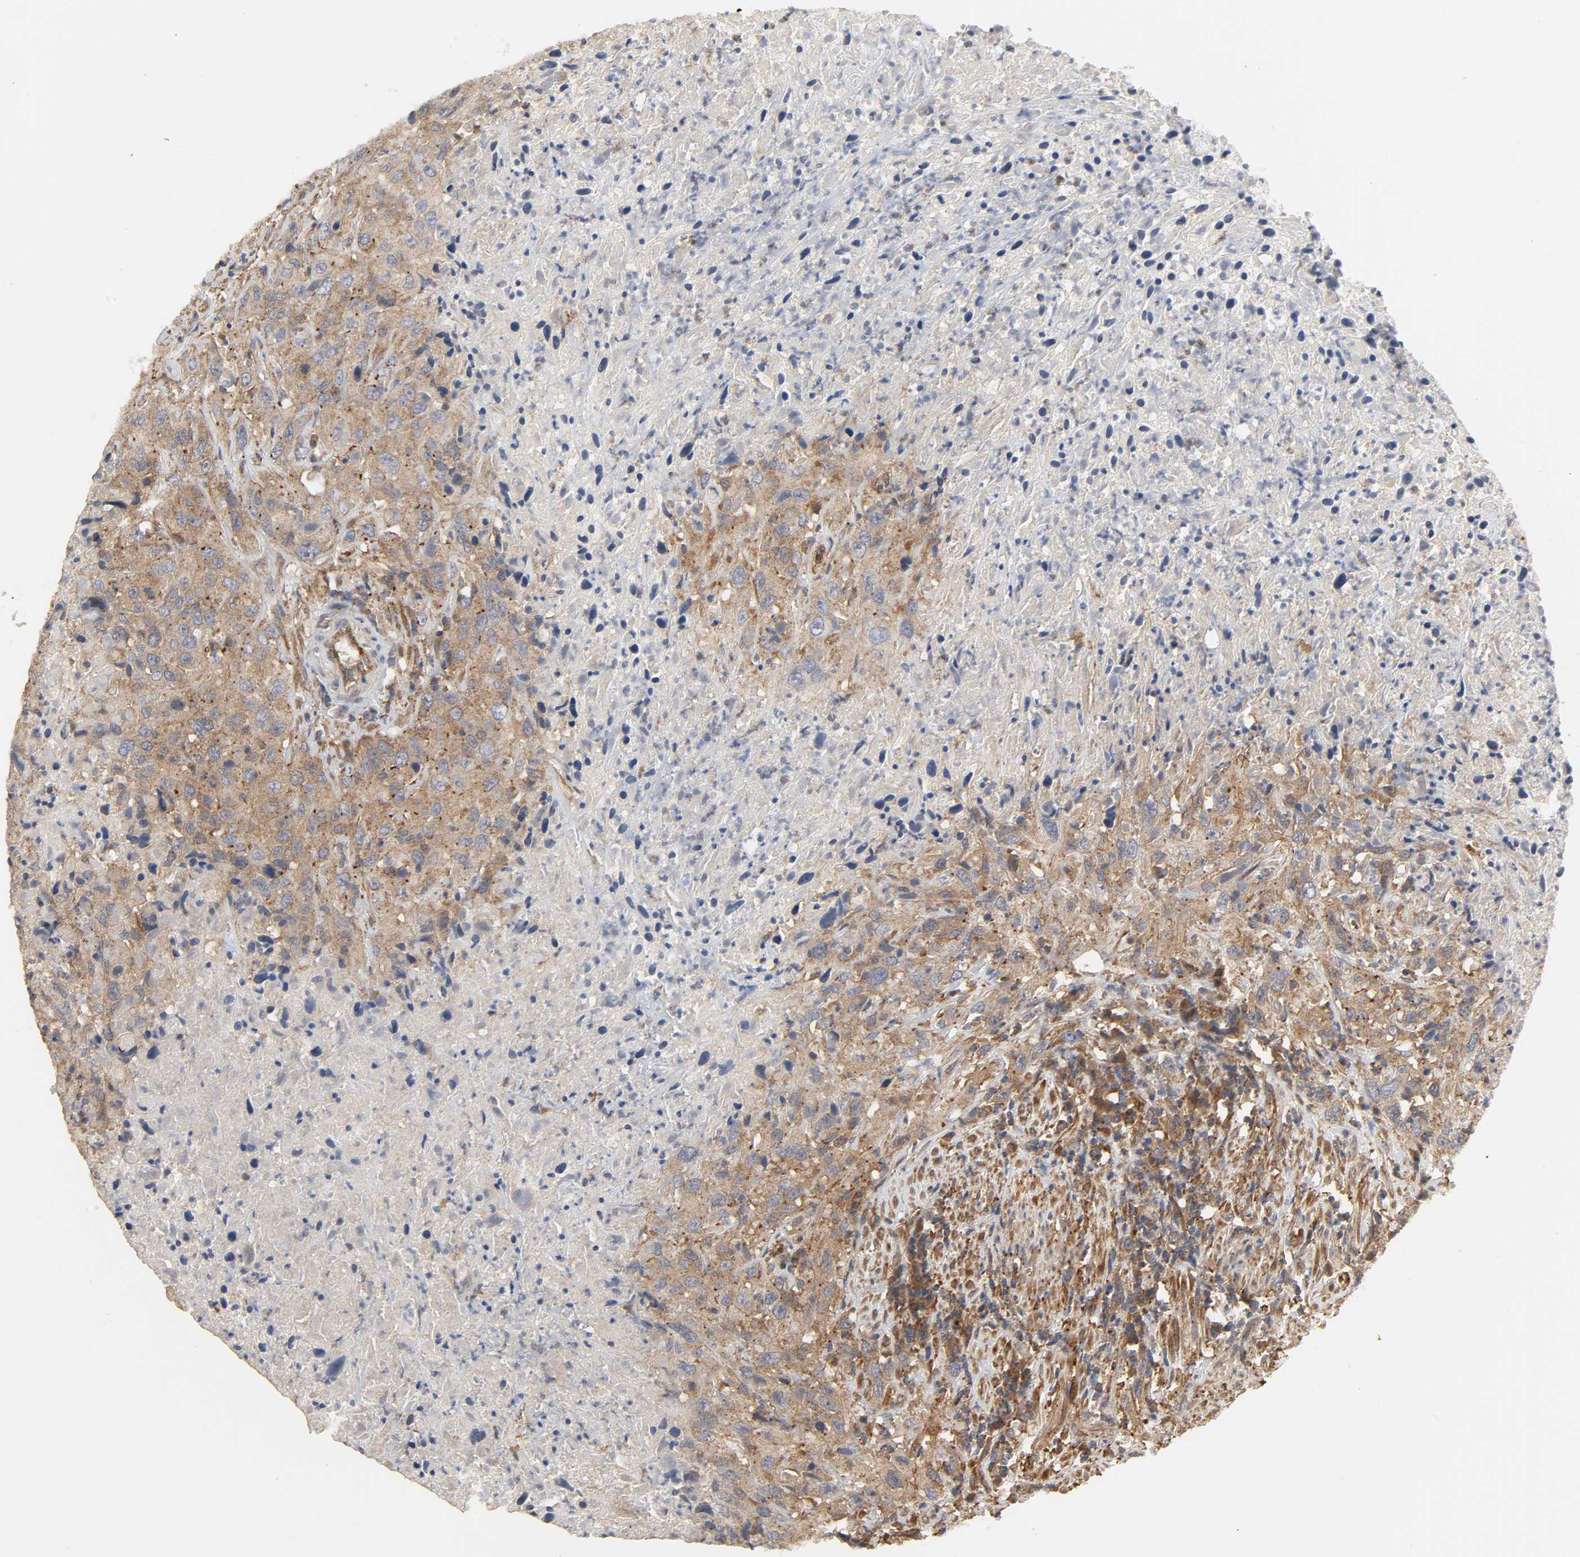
{"staining": {"intensity": "moderate", "quantity": ">75%", "location": "cytoplasmic/membranous"}, "tissue": "urothelial cancer", "cell_type": "Tumor cells", "image_type": "cancer", "snomed": [{"axis": "morphology", "description": "Urothelial carcinoma, High grade"}, {"axis": "topography", "description": "Urinary bladder"}], "caption": "Immunohistochemical staining of high-grade urothelial carcinoma demonstrates medium levels of moderate cytoplasmic/membranous protein expression in approximately >75% of tumor cells.", "gene": "SH3GLB1", "patient": {"sex": "male", "age": 61}}